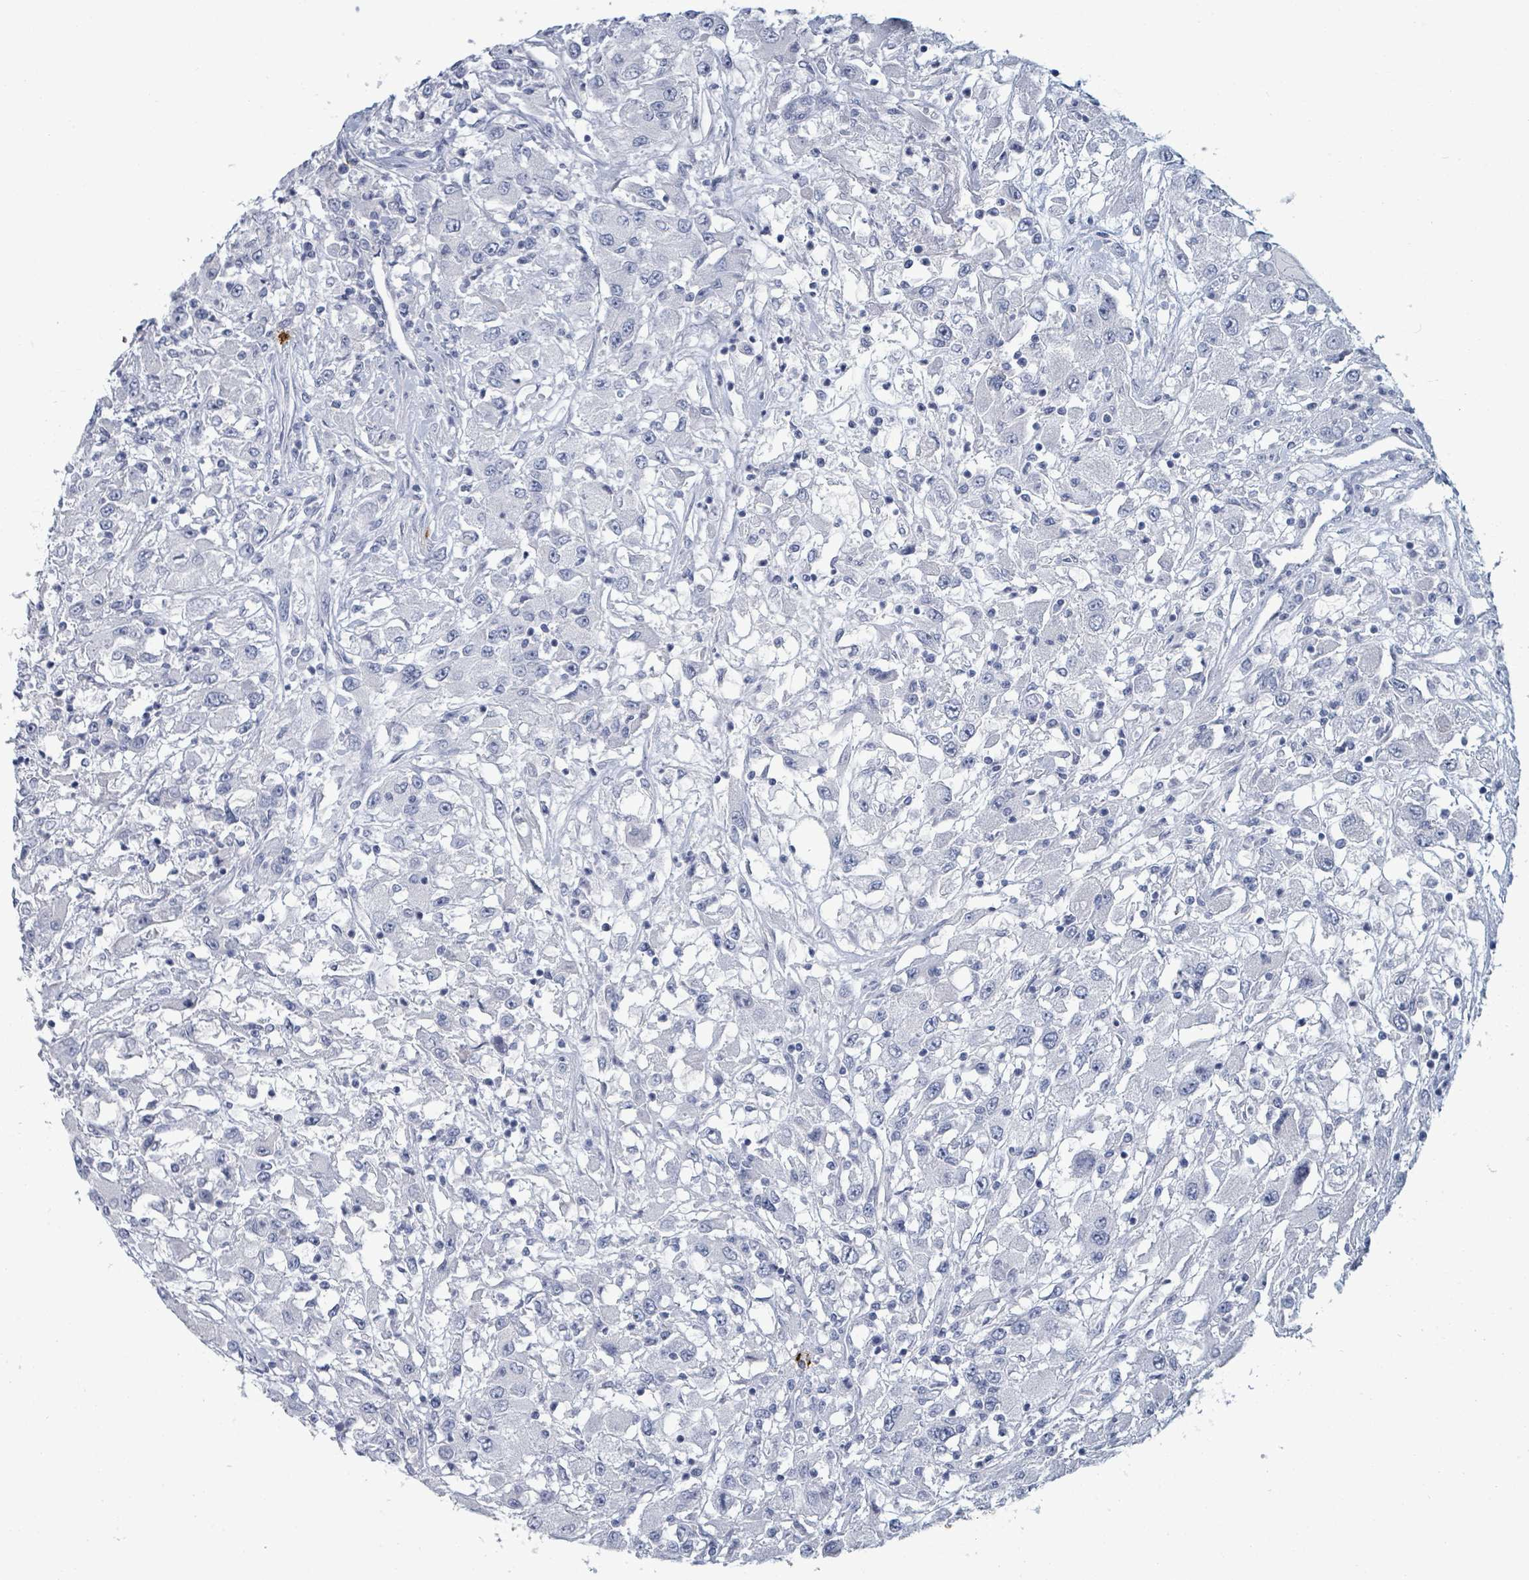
{"staining": {"intensity": "negative", "quantity": "none", "location": "none"}, "tissue": "renal cancer", "cell_type": "Tumor cells", "image_type": "cancer", "snomed": [{"axis": "morphology", "description": "Adenocarcinoma, NOS"}, {"axis": "topography", "description": "Kidney"}], "caption": "Photomicrograph shows no protein staining in tumor cells of renal adenocarcinoma tissue.", "gene": "VPS13D", "patient": {"sex": "female", "age": 67}}